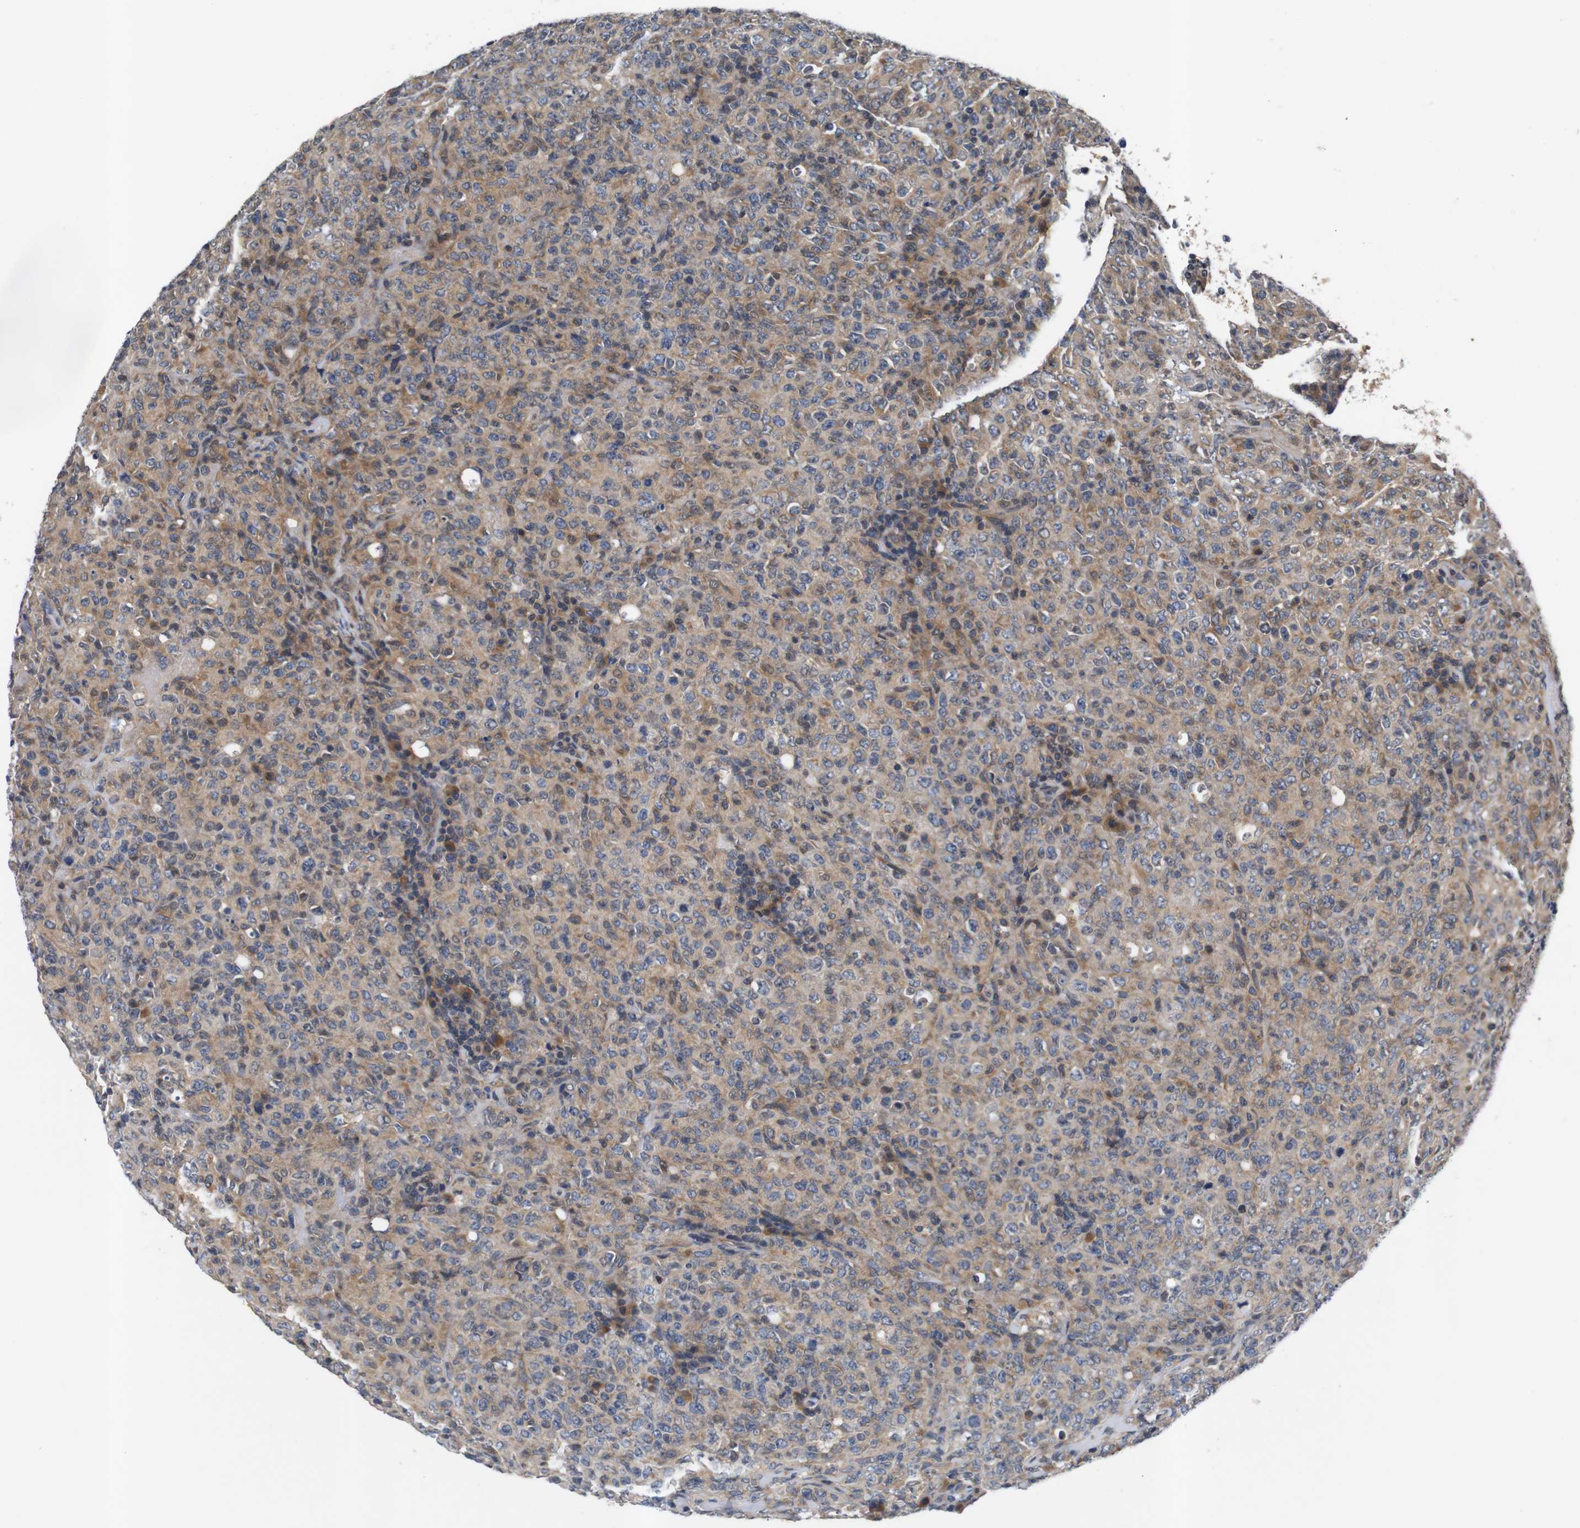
{"staining": {"intensity": "weak", "quantity": ">75%", "location": "cytoplasmic/membranous"}, "tissue": "lymphoma", "cell_type": "Tumor cells", "image_type": "cancer", "snomed": [{"axis": "morphology", "description": "Malignant lymphoma, non-Hodgkin's type, High grade"}, {"axis": "topography", "description": "Tonsil"}], "caption": "Protein expression analysis of lymphoma displays weak cytoplasmic/membranous staining in approximately >75% of tumor cells.", "gene": "RIPK1", "patient": {"sex": "female", "age": 36}}